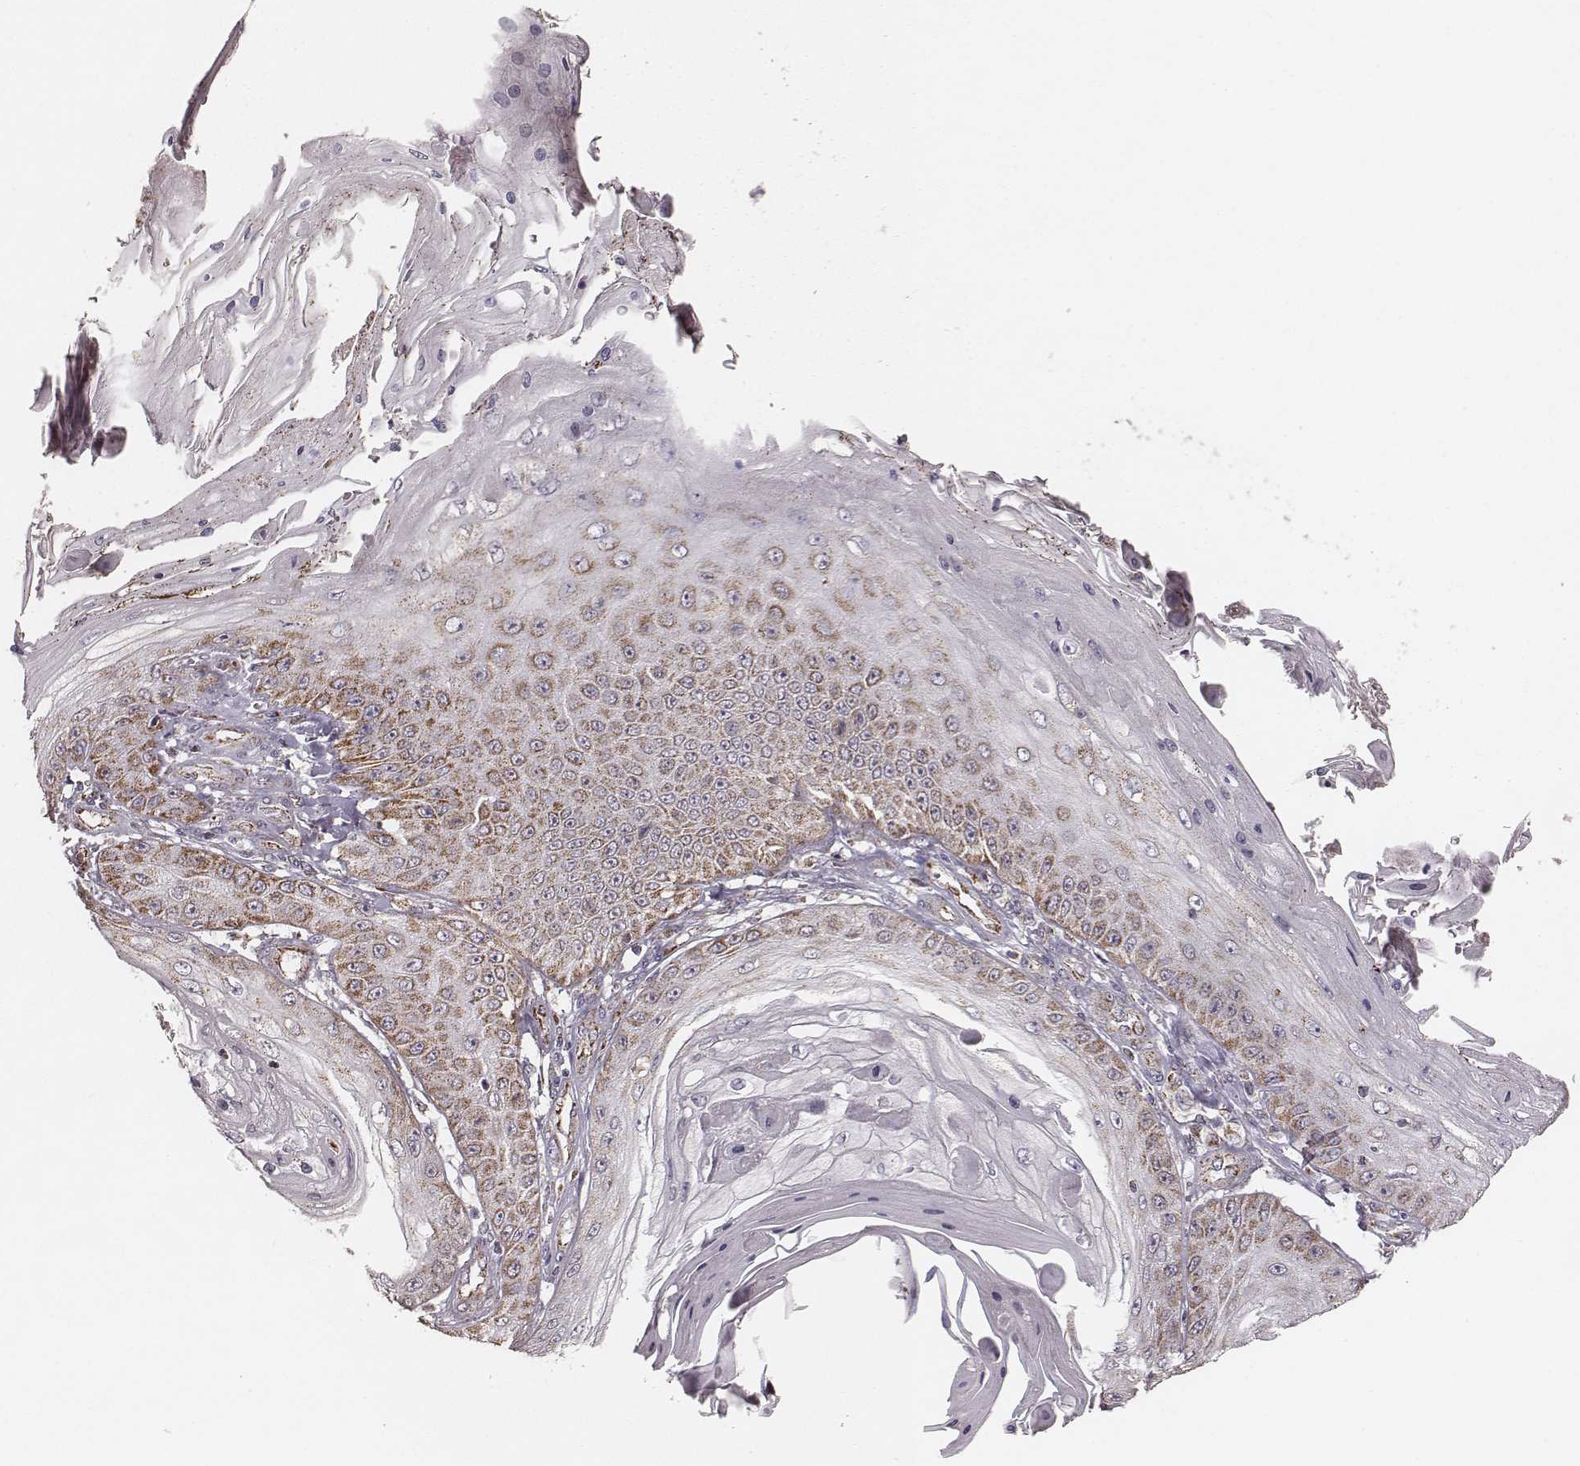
{"staining": {"intensity": "moderate", "quantity": ">75%", "location": "cytoplasmic/membranous"}, "tissue": "skin cancer", "cell_type": "Tumor cells", "image_type": "cancer", "snomed": [{"axis": "morphology", "description": "Squamous cell carcinoma, NOS"}, {"axis": "topography", "description": "Skin"}], "caption": "Protein staining by IHC demonstrates moderate cytoplasmic/membranous expression in about >75% of tumor cells in skin cancer. (DAB IHC with brightfield microscopy, high magnification).", "gene": "TUFM", "patient": {"sex": "male", "age": 70}}